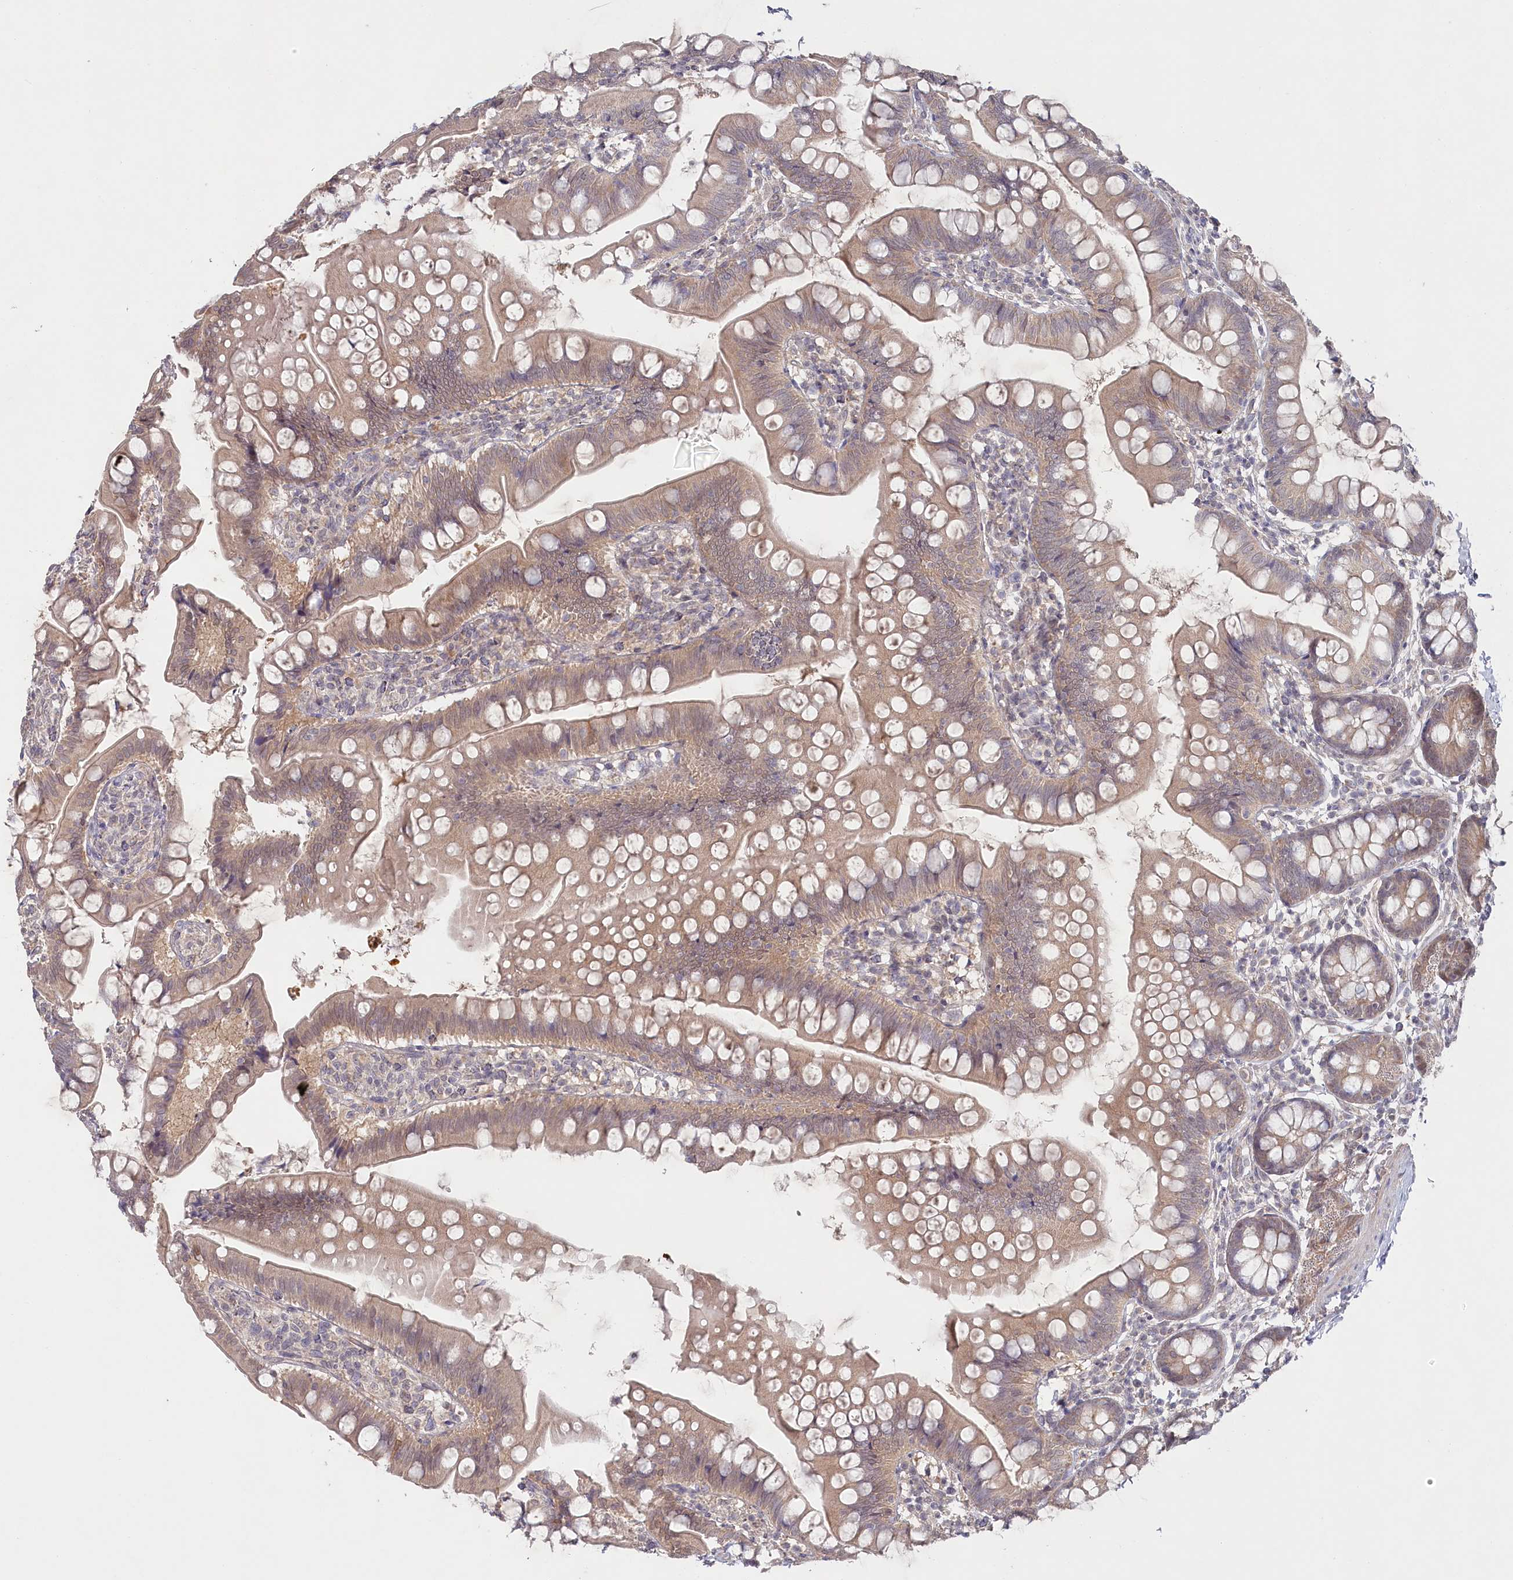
{"staining": {"intensity": "weak", "quantity": ">75%", "location": "cytoplasmic/membranous"}, "tissue": "small intestine", "cell_type": "Glandular cells", "image_type": "normal", "snomed": [{"axis": "morphology", "description": "Normal tissue, NOS"}, {"axis": "topography", "description": "Small intestine"}], "caption": "Immunohistochemical staining of normal small intestine shows low levels of weak cytoplasmic/membranous positivity in about >75% of glandular cells. Using DAB (3,3'-diaminobenzidine) (brown) and hematoxylin (blue) stains, captured at high magnification using brightfield microscopy.", "gene": "AAMDC", "patient": {"sex": "male", "age": 7}}